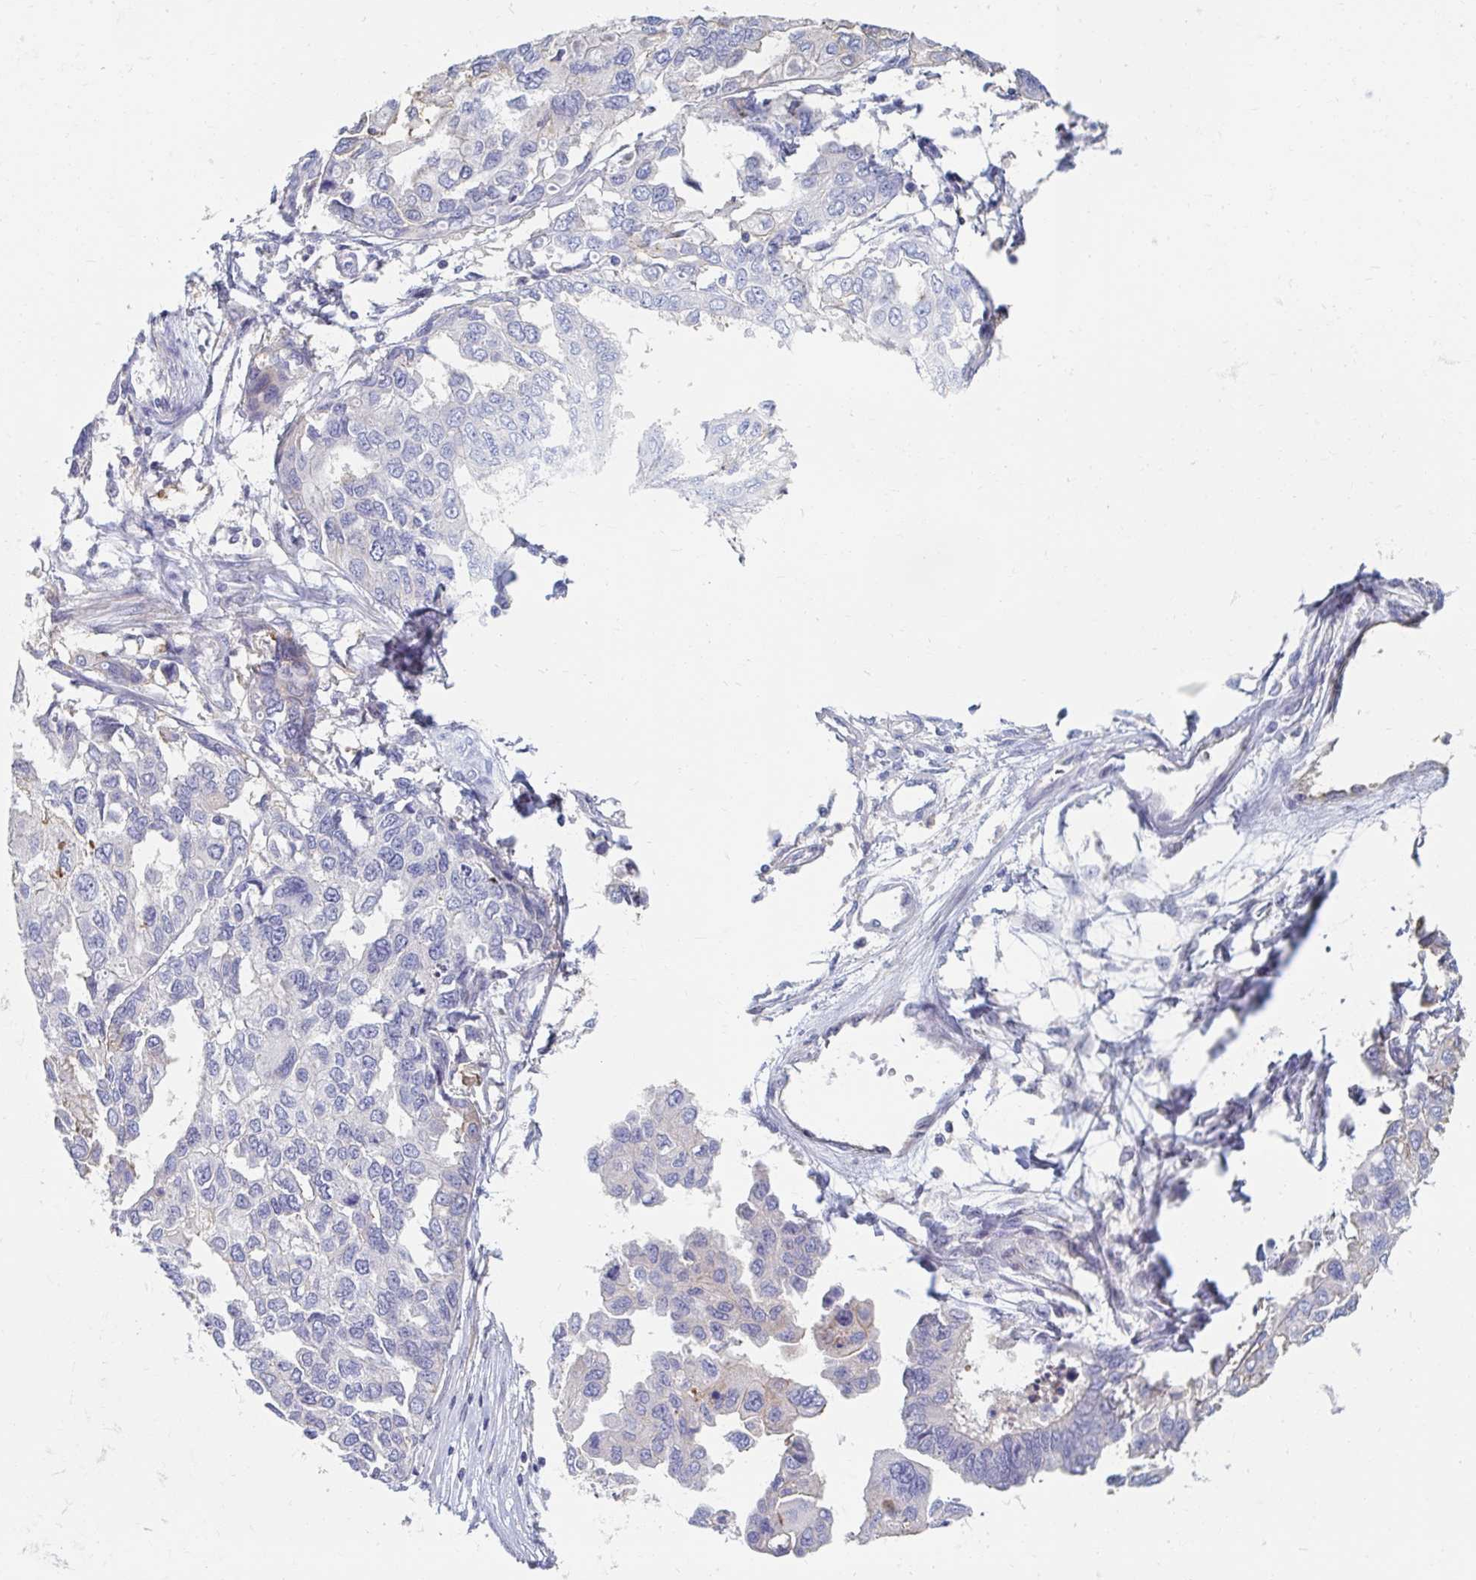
{"staining": {"intensity": "negative", "quantity": "none", "location": "none"}, "tissue": "ovarian cancer", "cell_type": "Tumor cells", "image_type": "cancer", "snomed": [{"axis": "morphology", "description": "Cystadenocarcinoma, serous, NOS"}, {"axis": "topography", "description": "Ovary"}], "caption": "This is an immunohistochemistry photomicrograph of human ovarian cancer. There is no staining in tumor cells.", "gene": "MYLK2", "patient": {"sex": "female", "age": 53}}